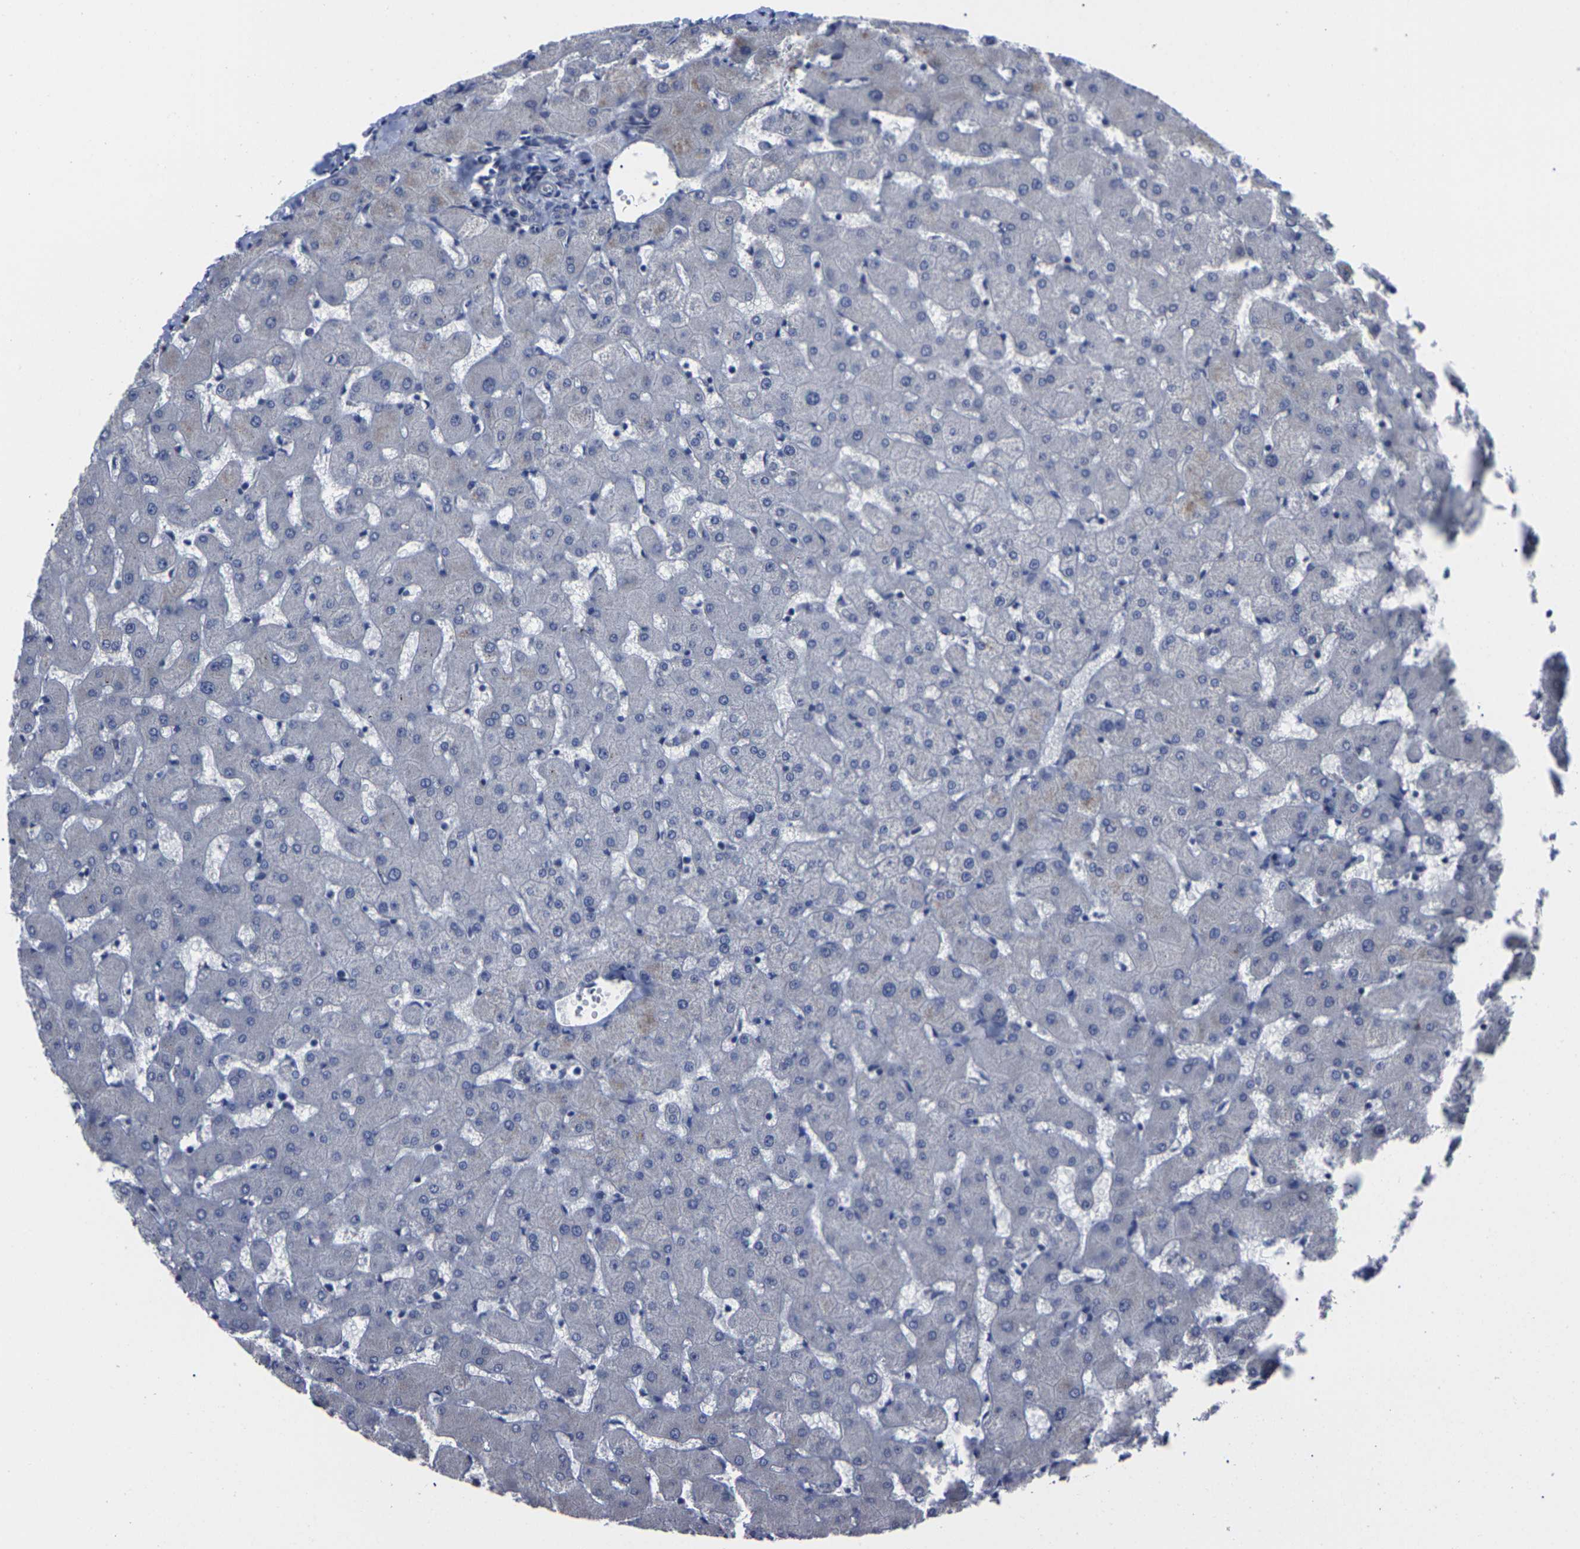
{"staining": {"intensity": "negative", "quantity": "none", "location": "none"}, "tissue": "liver", "cell_type": "Cholangiocytes", "image_type": "normal", "snomed": [{"axis": "morphology", "description": "Normal tissue, NOS"}, {"axis": "topography", "description": "Liver"}], "caption": "Cholangiocytes are negative for protein expression in normal human liver. Nuclei are stained in blue.", "gene": "MSANTD4", "patient": {"sex": "female", "age": 63}}